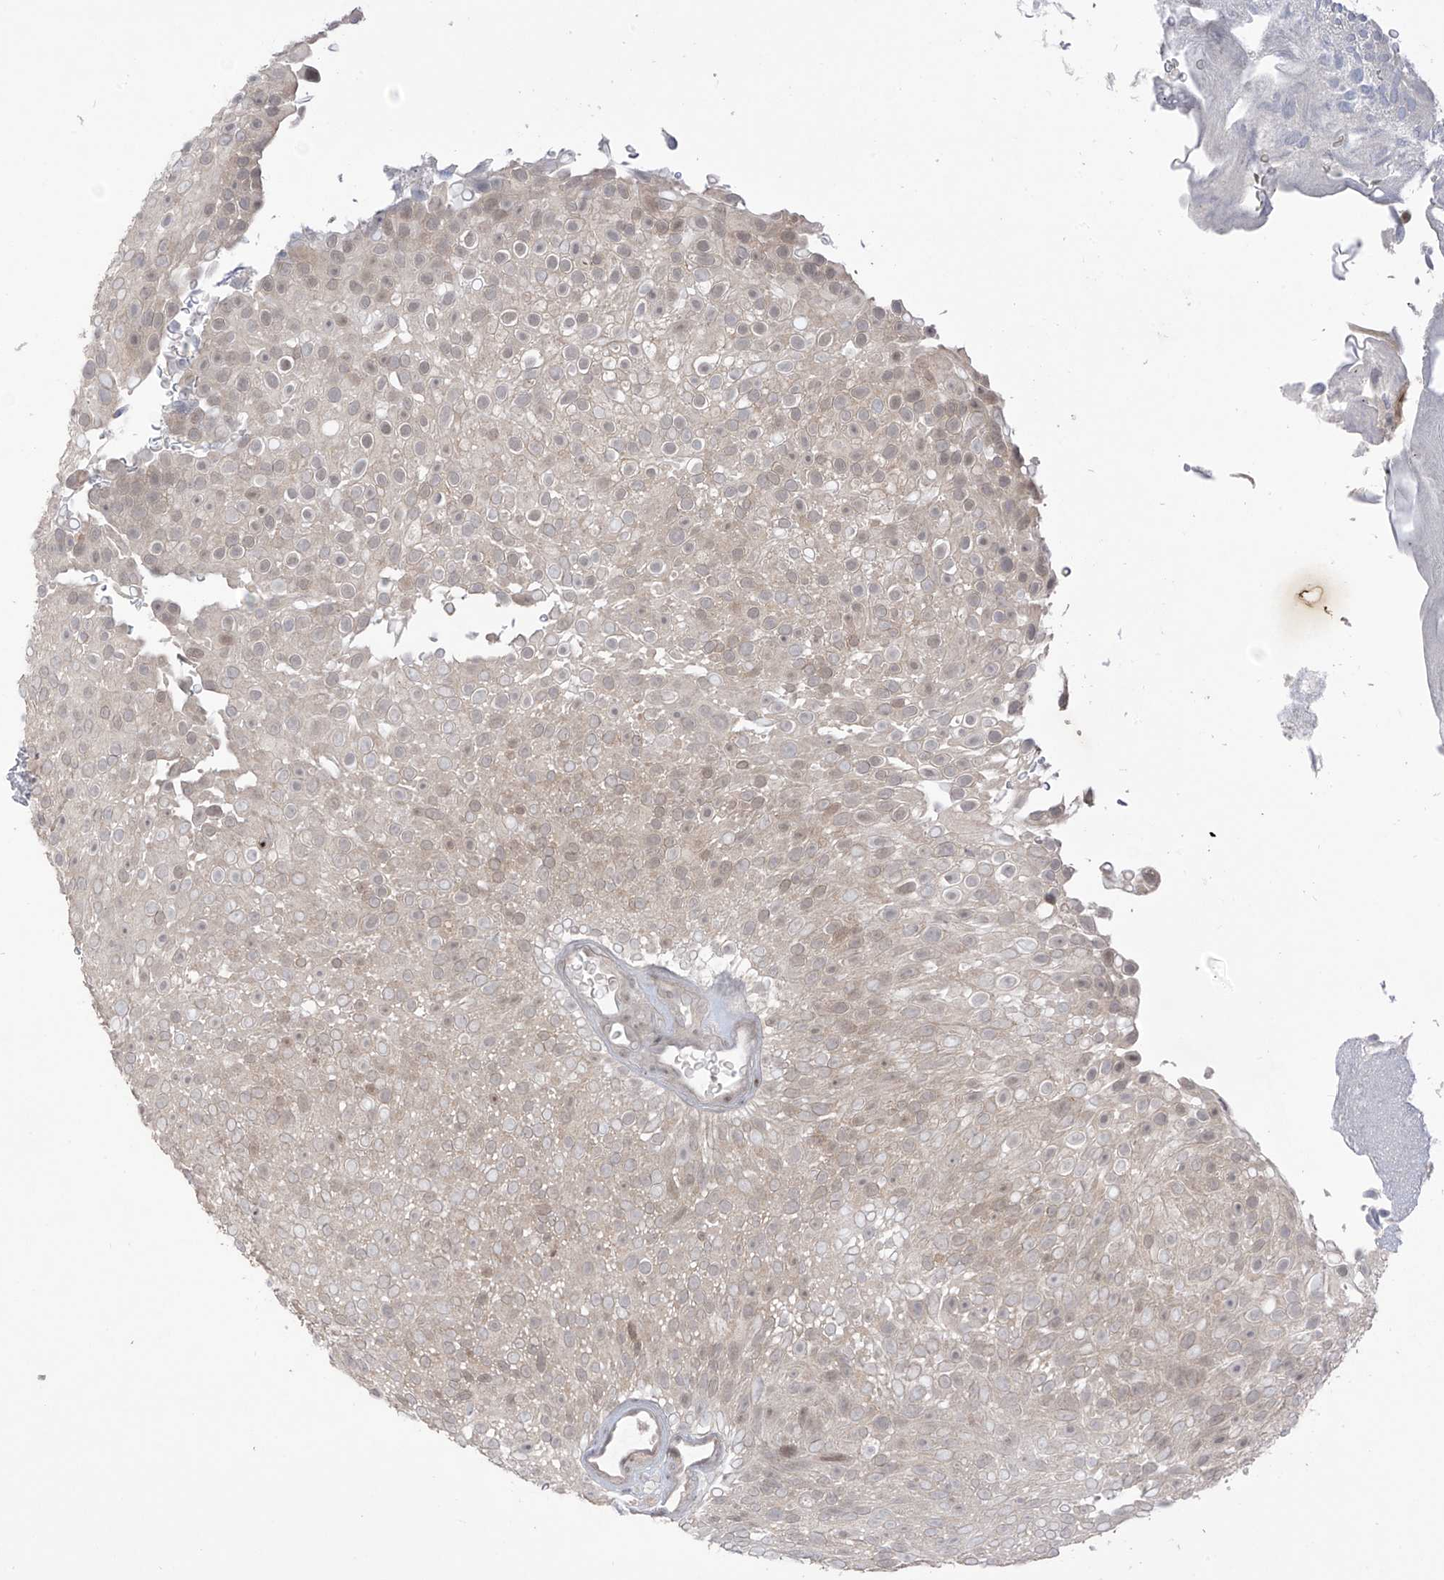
{"staining": {"intensity": "moderate", "quantity": ">75%", "location": "nuclear"}, "tissue": "urothelial cancer", "cell_type": "Tumor cells", "image_type": "cancer", "snomed": [{"axis": "morphology", "description": "Urothelial carcinoma, Low grade"}, {"axis": "topography", "description": "Urinary bladder"}], "caption": "Immunohistochemistry (DAB (3,3'-diaminobenzidine)) staining of human low-grade urothelial carcinoma reveals moderate nuclear protein expression in approximately >75% of tumor cells. Nuclei are stained in blue.", "gene": "OGT", "patient": {"sex": "male", "age": 78}}